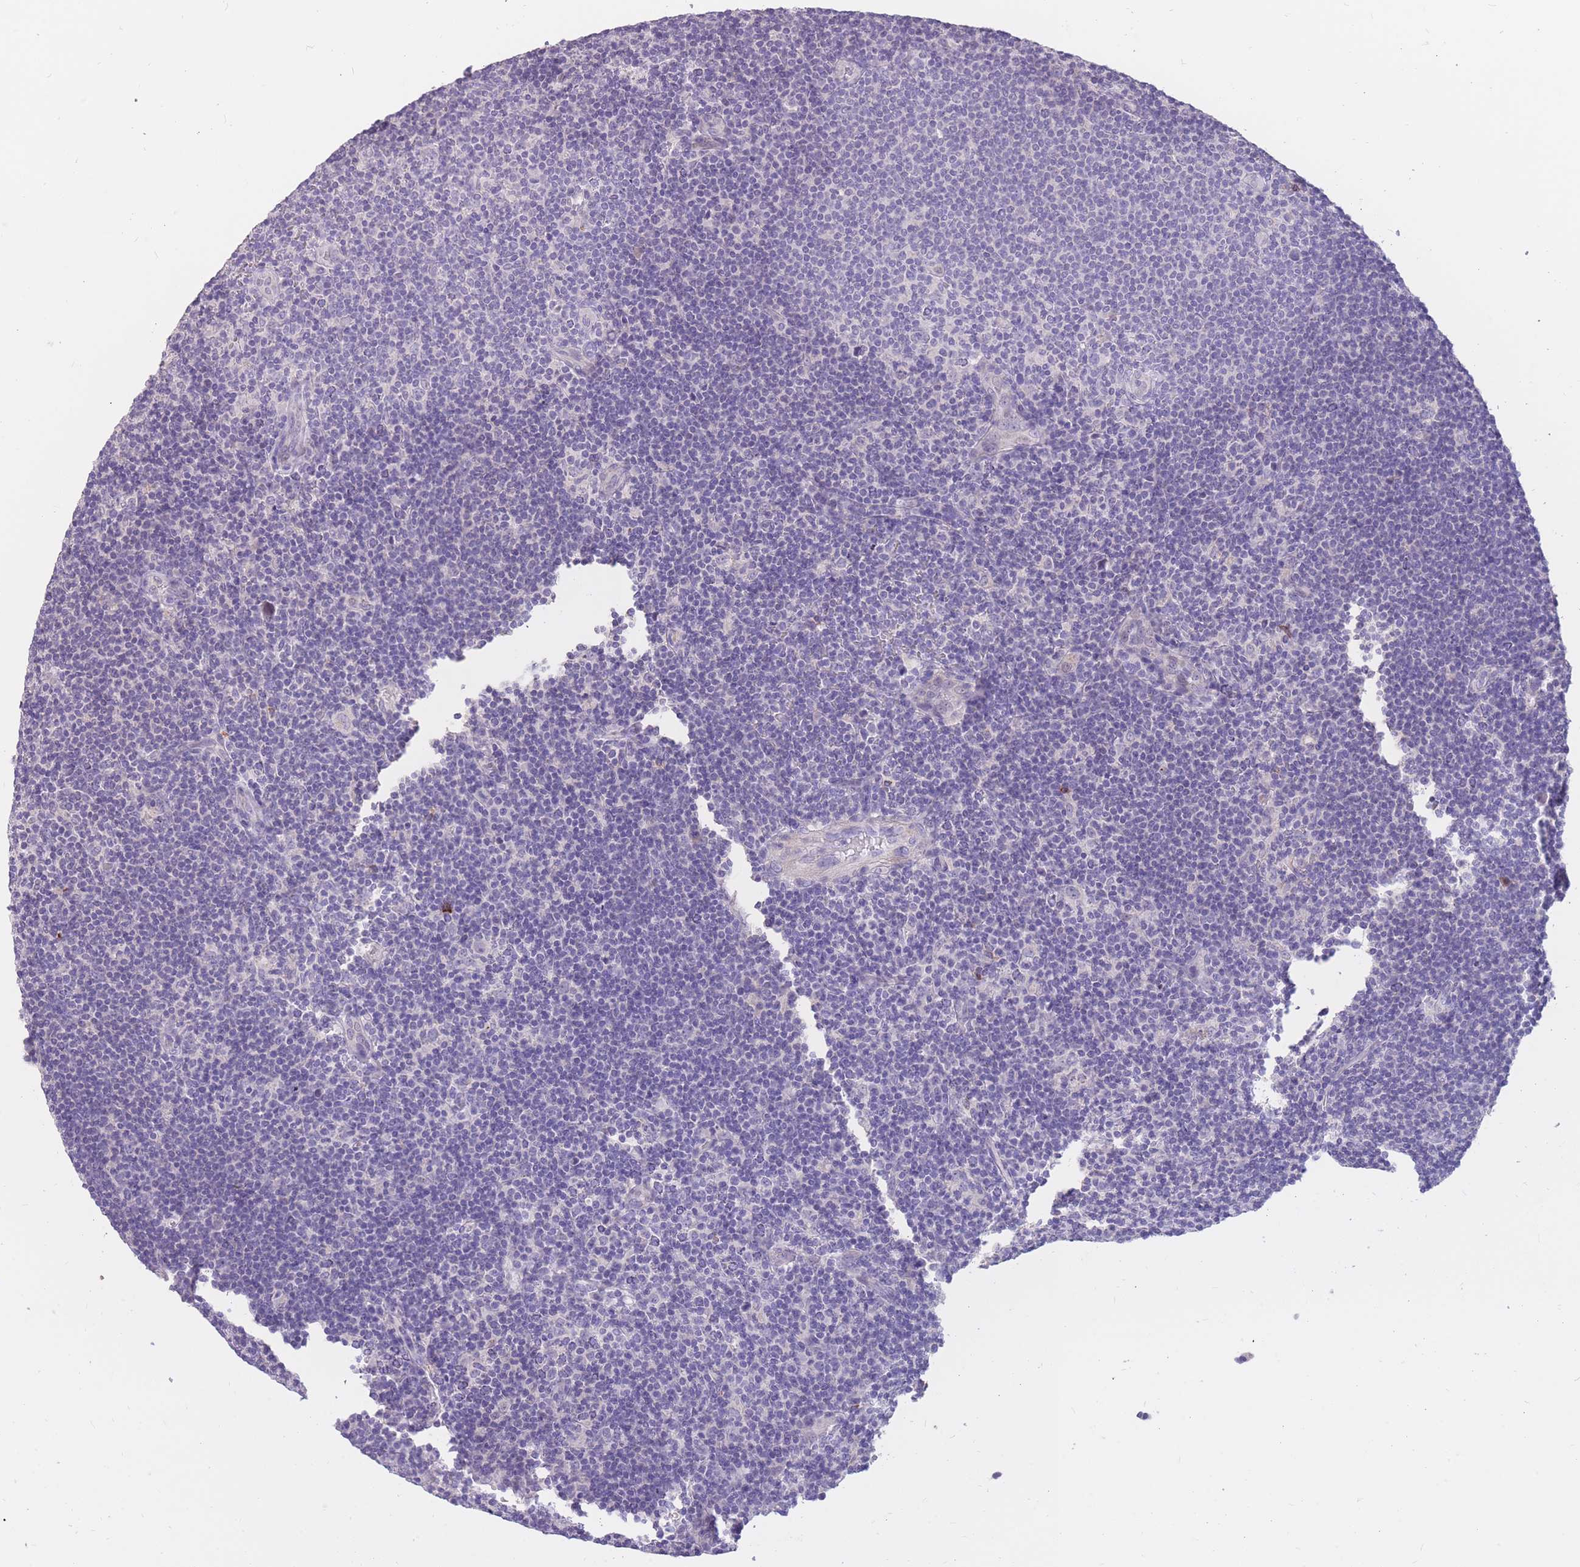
{"staining": {"intensity": "negative", "quantity": "none", "location": "none"}, "tissue": "lymphoma", "cell_type": "Tumor cells", "image_type": "cancer", "snomed": [{"axis": "morphology", "description": "Hodgkin's disease, NOS"}, {"axis": "topography", "description": "Lymph node"}], "caption": "Tumor cells are negative for brown protein staining in Hodgkin's disease. The staining was performed using DAB to visualize the protein expression in brown, while the nuclei were stained in blue with hematoxylin (Magnification: 20x).", "gene": "RNF170", "patient": {"sex": "female", "age": 57}}